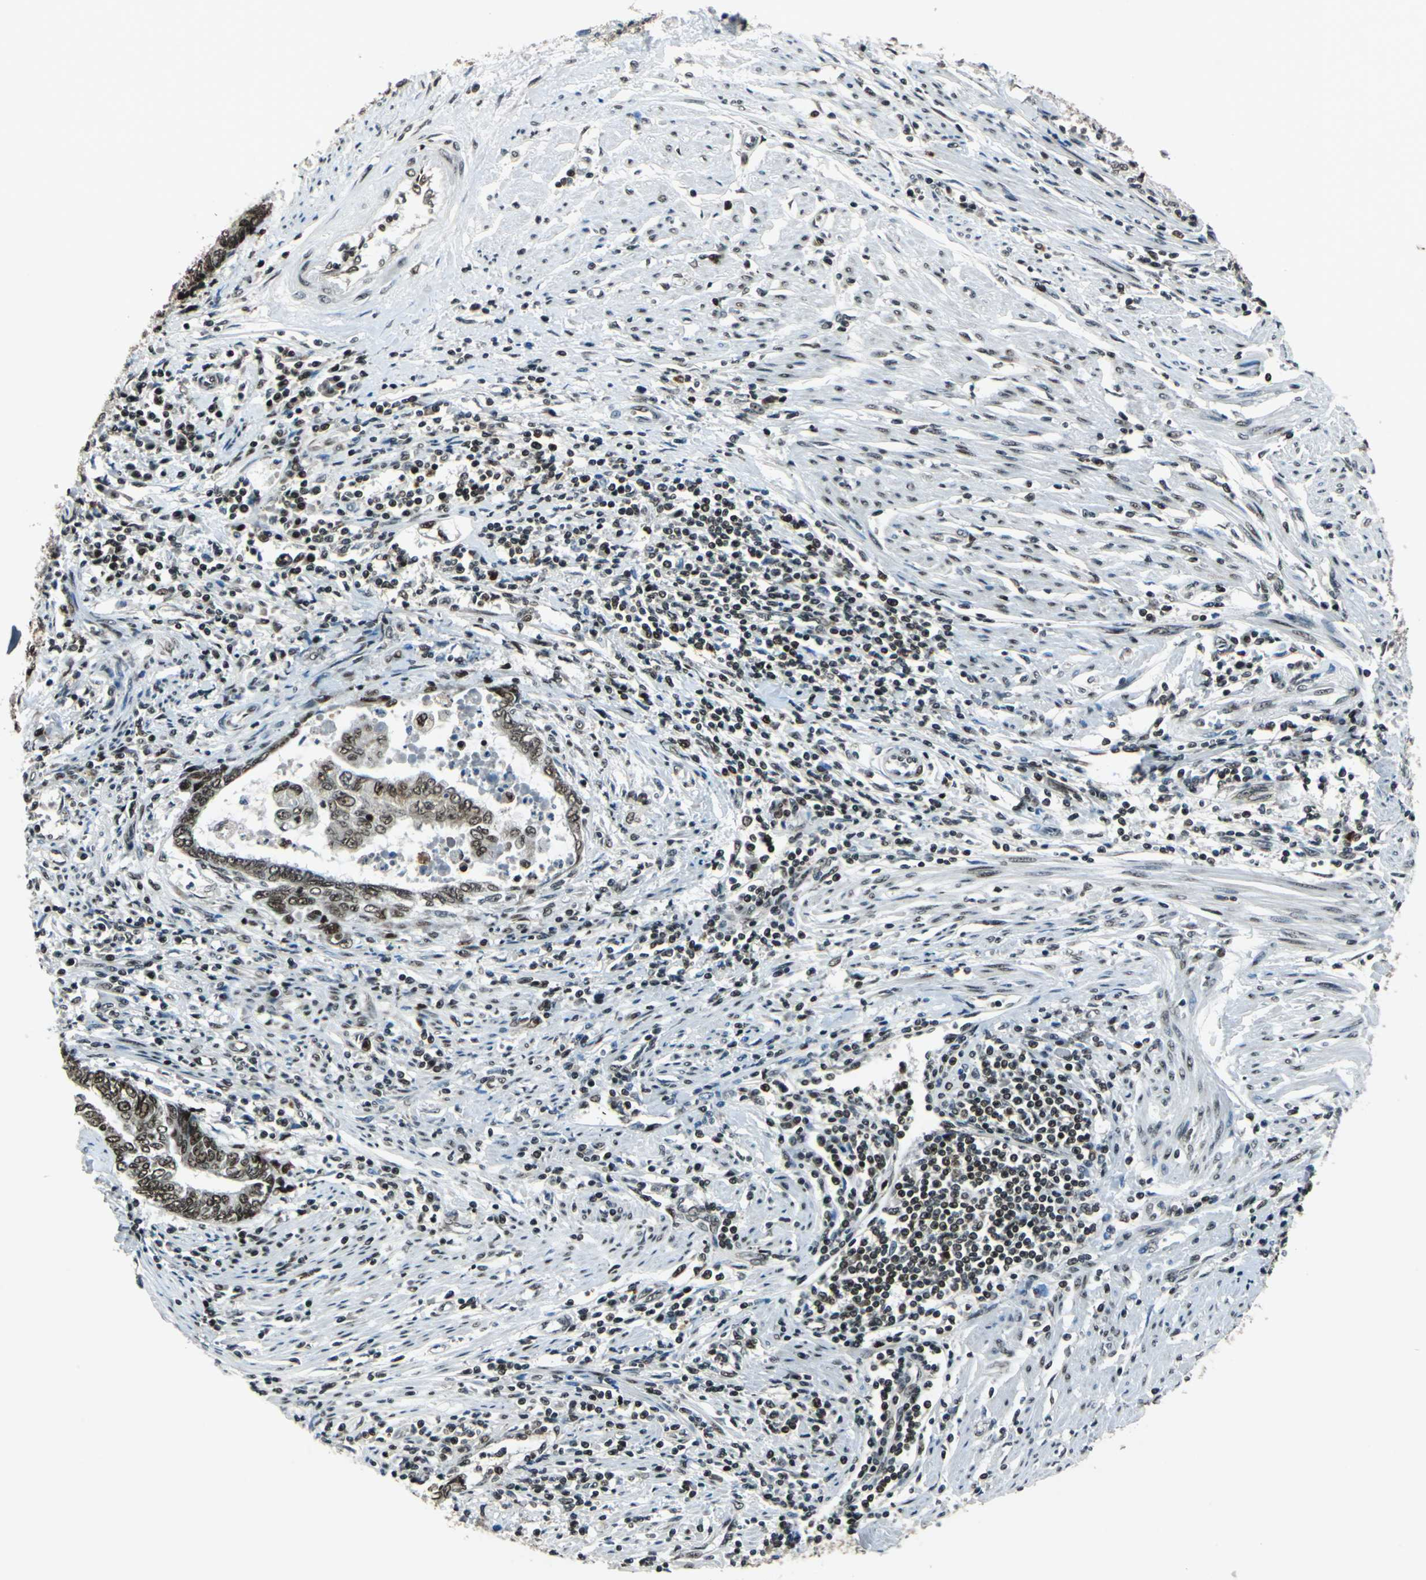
{"staining": {"intensity": "moderate", "quantity": ">75%", "location": "nuclear"}, "tissue": "endometrial cancer", "cell_type": "Tumor cells", "image_type": "cancer", "snomed": [{"axis": "morphology", "description": "Adenocarcinoma, NOS"}, {"axis": "topography", "description": "Uterus"}, {"axis": "topography", "description": "Endometrium"}], "caption": "About >75% of tumor cells in endometrial cancer (adenocarcinoma) display moderate nuclear protein staining as visualized by brown immunohistochemical staining.", "gene": "BCLAF1", "patient": {"sex": "female", "age": 70}}